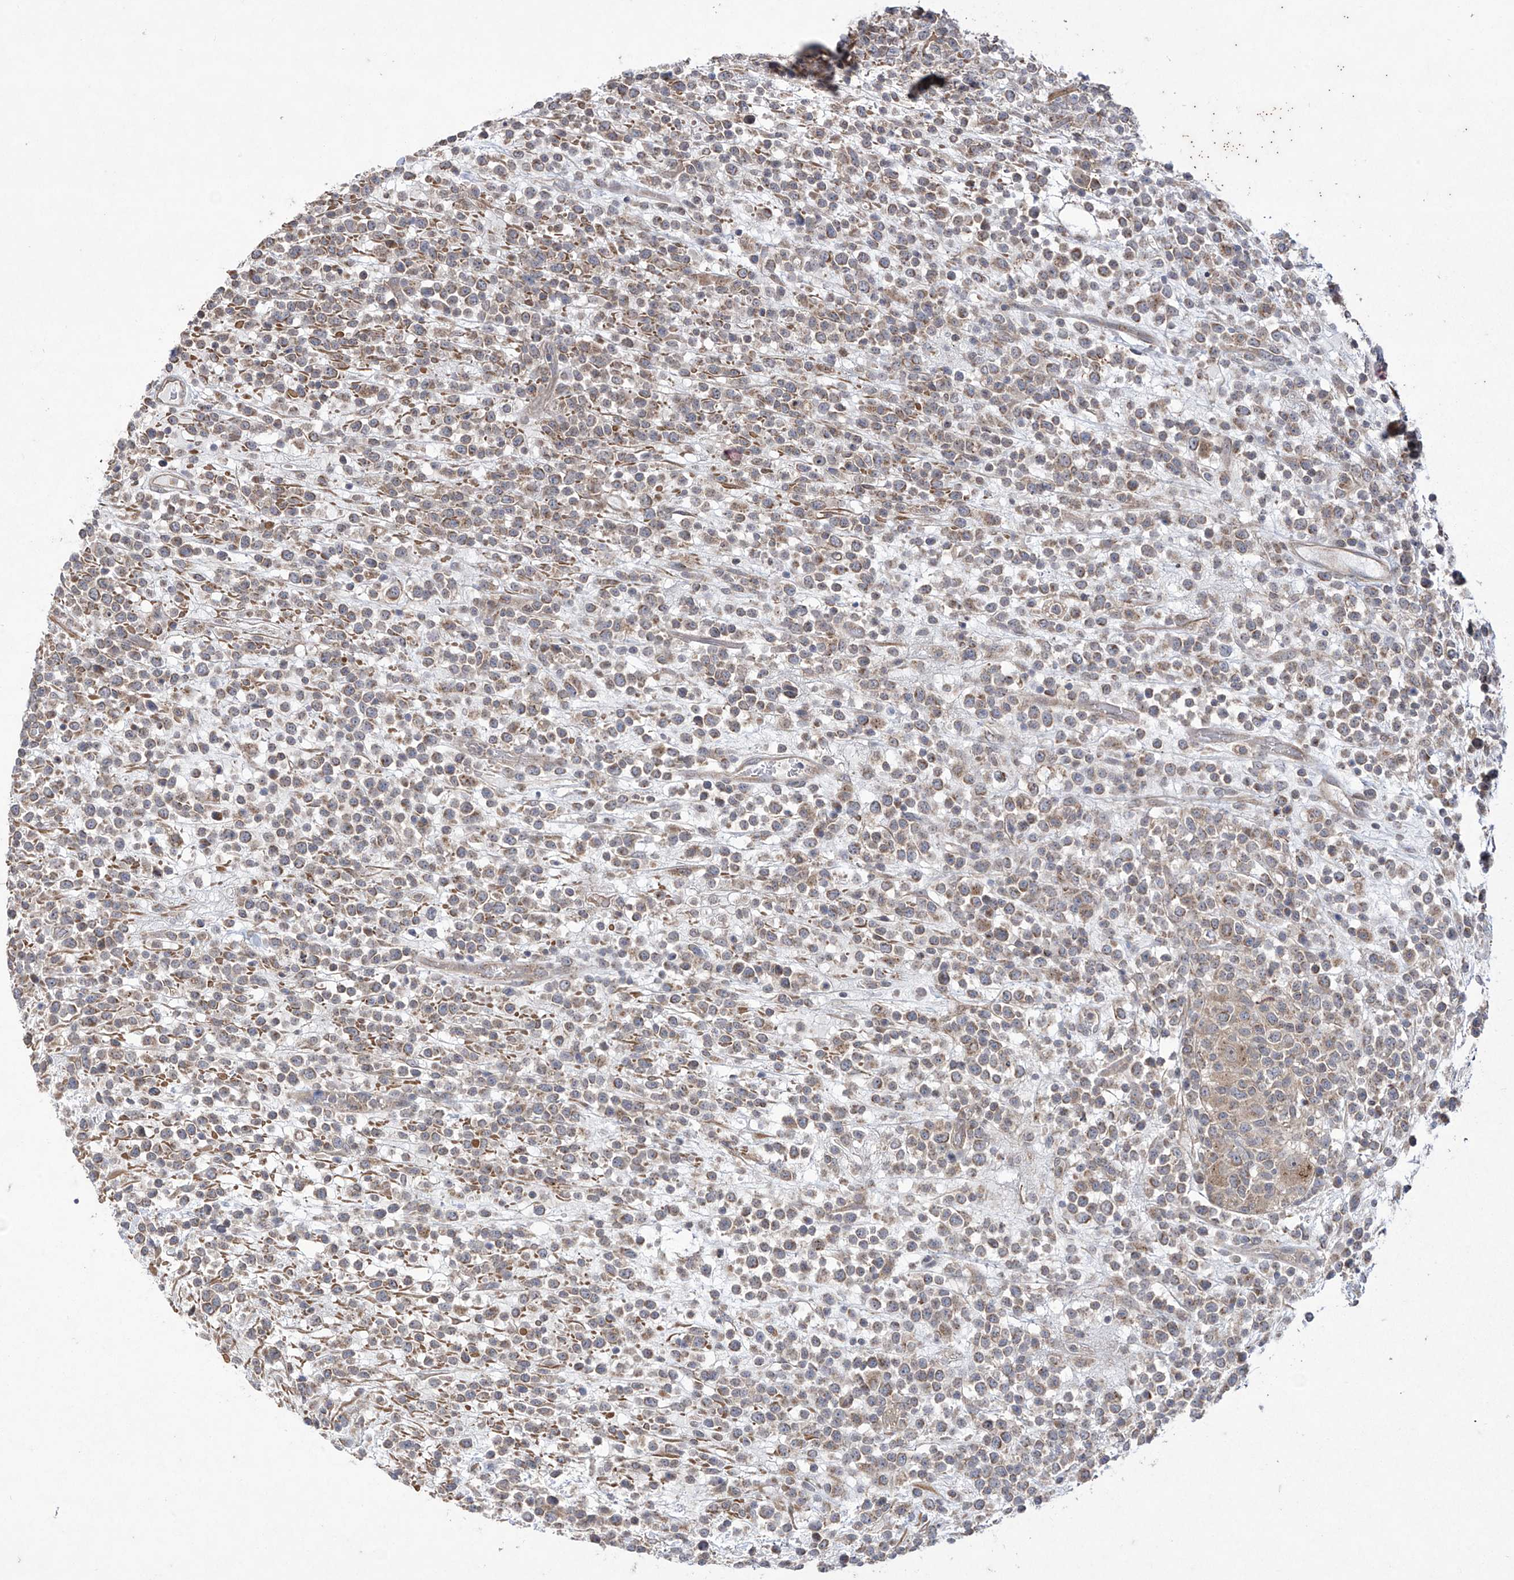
{"staining": {"intensity": "weak", "quantity": ">75%", "location": "cytoplasmic/membranous"}, "tissue": "lymphoma", "cell_type": "Tumor cells", "image_type": "cancer", "snomed": [{"axis": "morphology", "description": "Malignant lymphoma, non-Hodgkin's type, High grade"}, {"axis": "topography", "description": "Colon"}], "caption": "IHC of lymphoma demonstrates low levels of weak cytoplasmic/membranous positivity in about >75% of tumor cells. Immunohistochemistry stains the protein in brown and the nuclei are stained blue.", "gene": "TRIM60", "patient": {"sex": "female", "age": 53}}